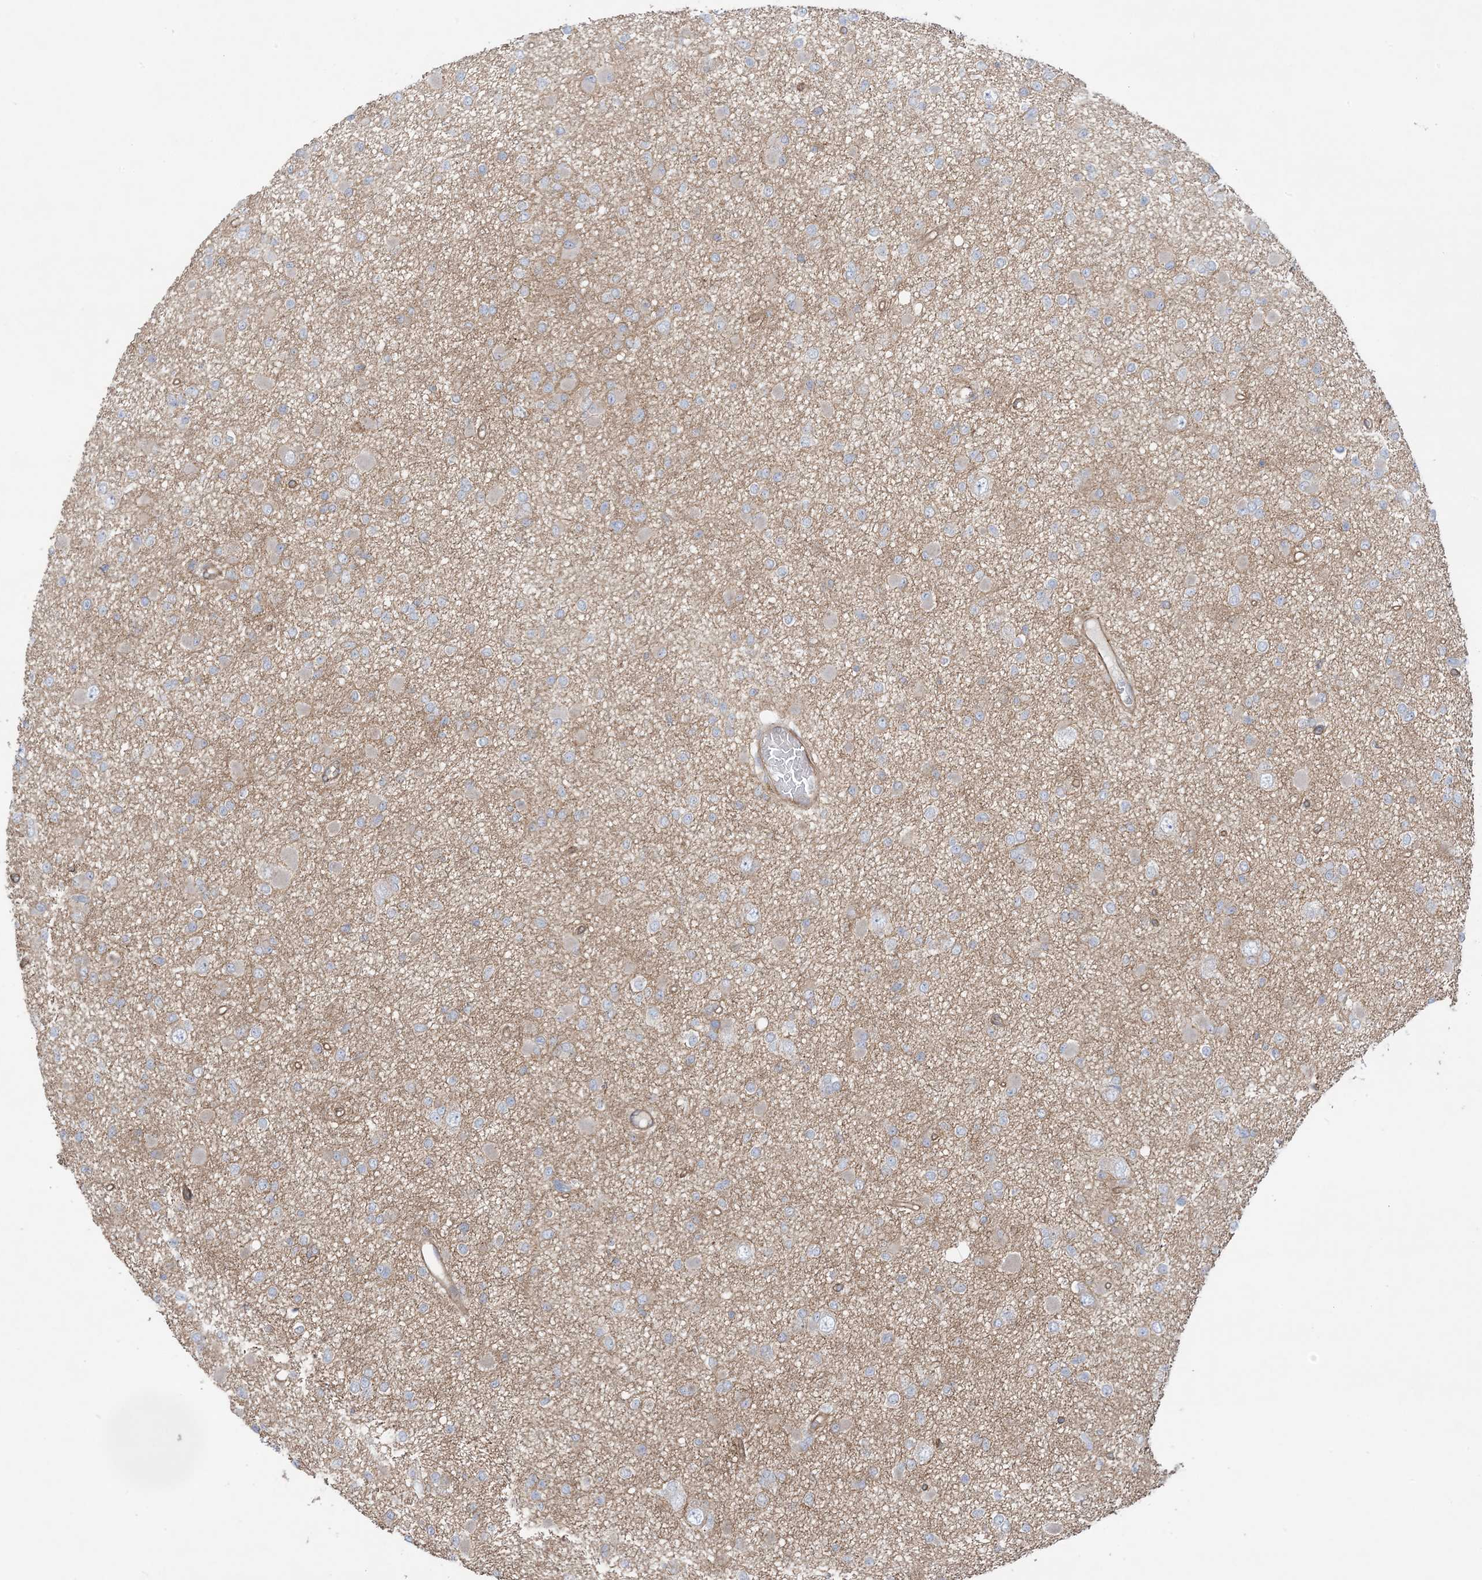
{"staining": {"intensity": "weak", "quantity": "25%-75%", "location": "cytoplasmic/membranous"}, "tissue": "glioma", "cell_type": "Tumor cells", "image_type": "cancer", "snomed": [{"axis": "morphology", "description": "Glioma, malignant, Low grade"}, {"axis": "topography", "description": "Brain"}], "caption": "Weak cytoplasmic/membranous expression for a protein is identified in approximately 25%-75% of tumor cells of malignant glioma (low-grade) using IHC.", "gene": "CCNY", "patient": {"sex": "female", "age": 22}}